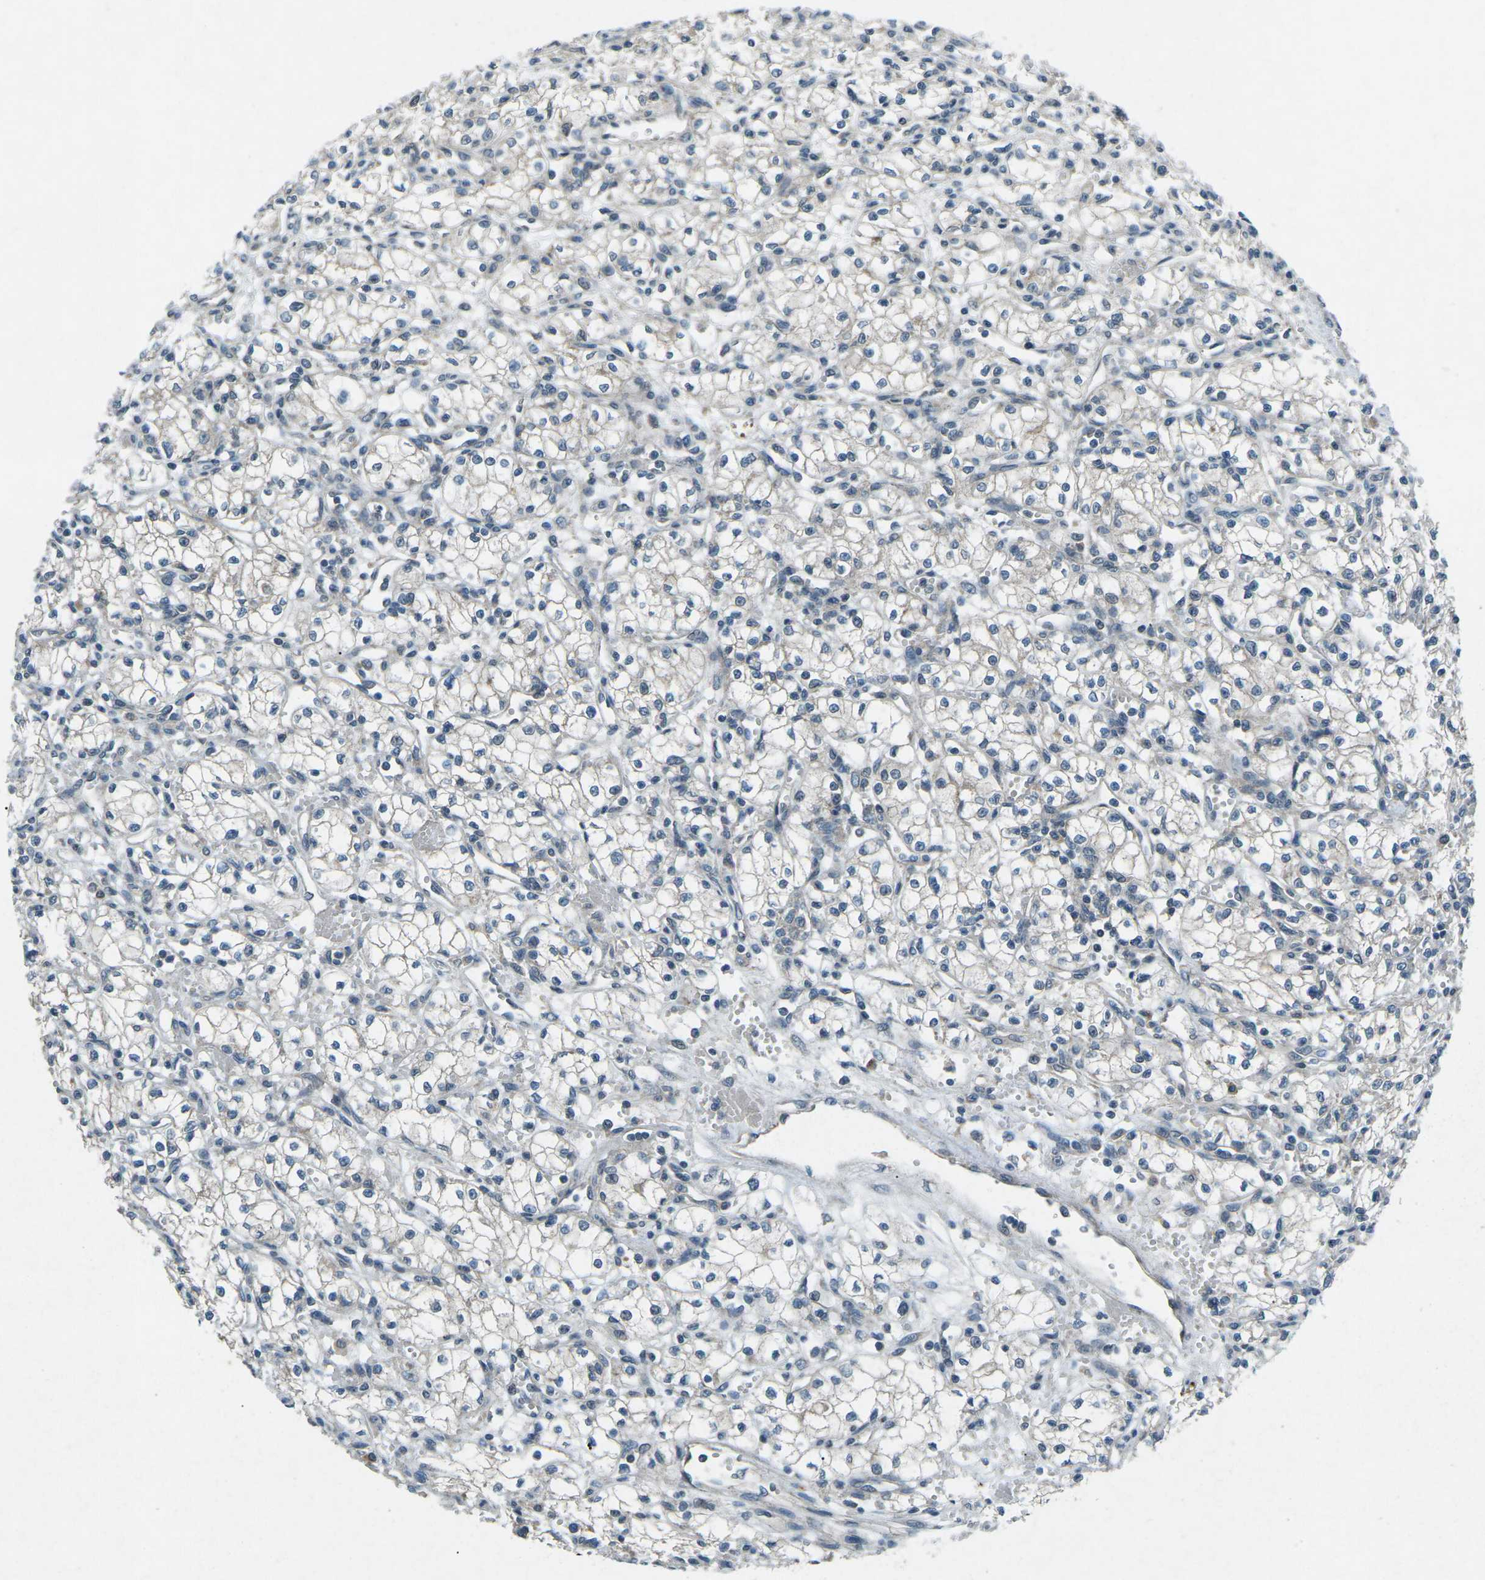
{"staining": {"intensity": "negative", "quantity": "none", "location": "none"}, "tissue": "renal cancer", "cell_type": "Tumor cells", "image_type": "cancer", "snomed": [{"axis": "morphology", "description": "Normal tissue, NOS"}, {"axis": "morphology", "description": "Adenocarcinoma, NOS"}, {"axis": "topography", "description": "Kidney"}], "caption": "High power microscopy photomicrograph of an IHC photomicrograph of renal cancer, revealing no significant positivity in tumor cells. The staining is performed using DAB brown chromogen with nuclei counter-stained in using hematoxylin.", "gene": "CDK16", "patient": {"sex": "male", "age": 59}}